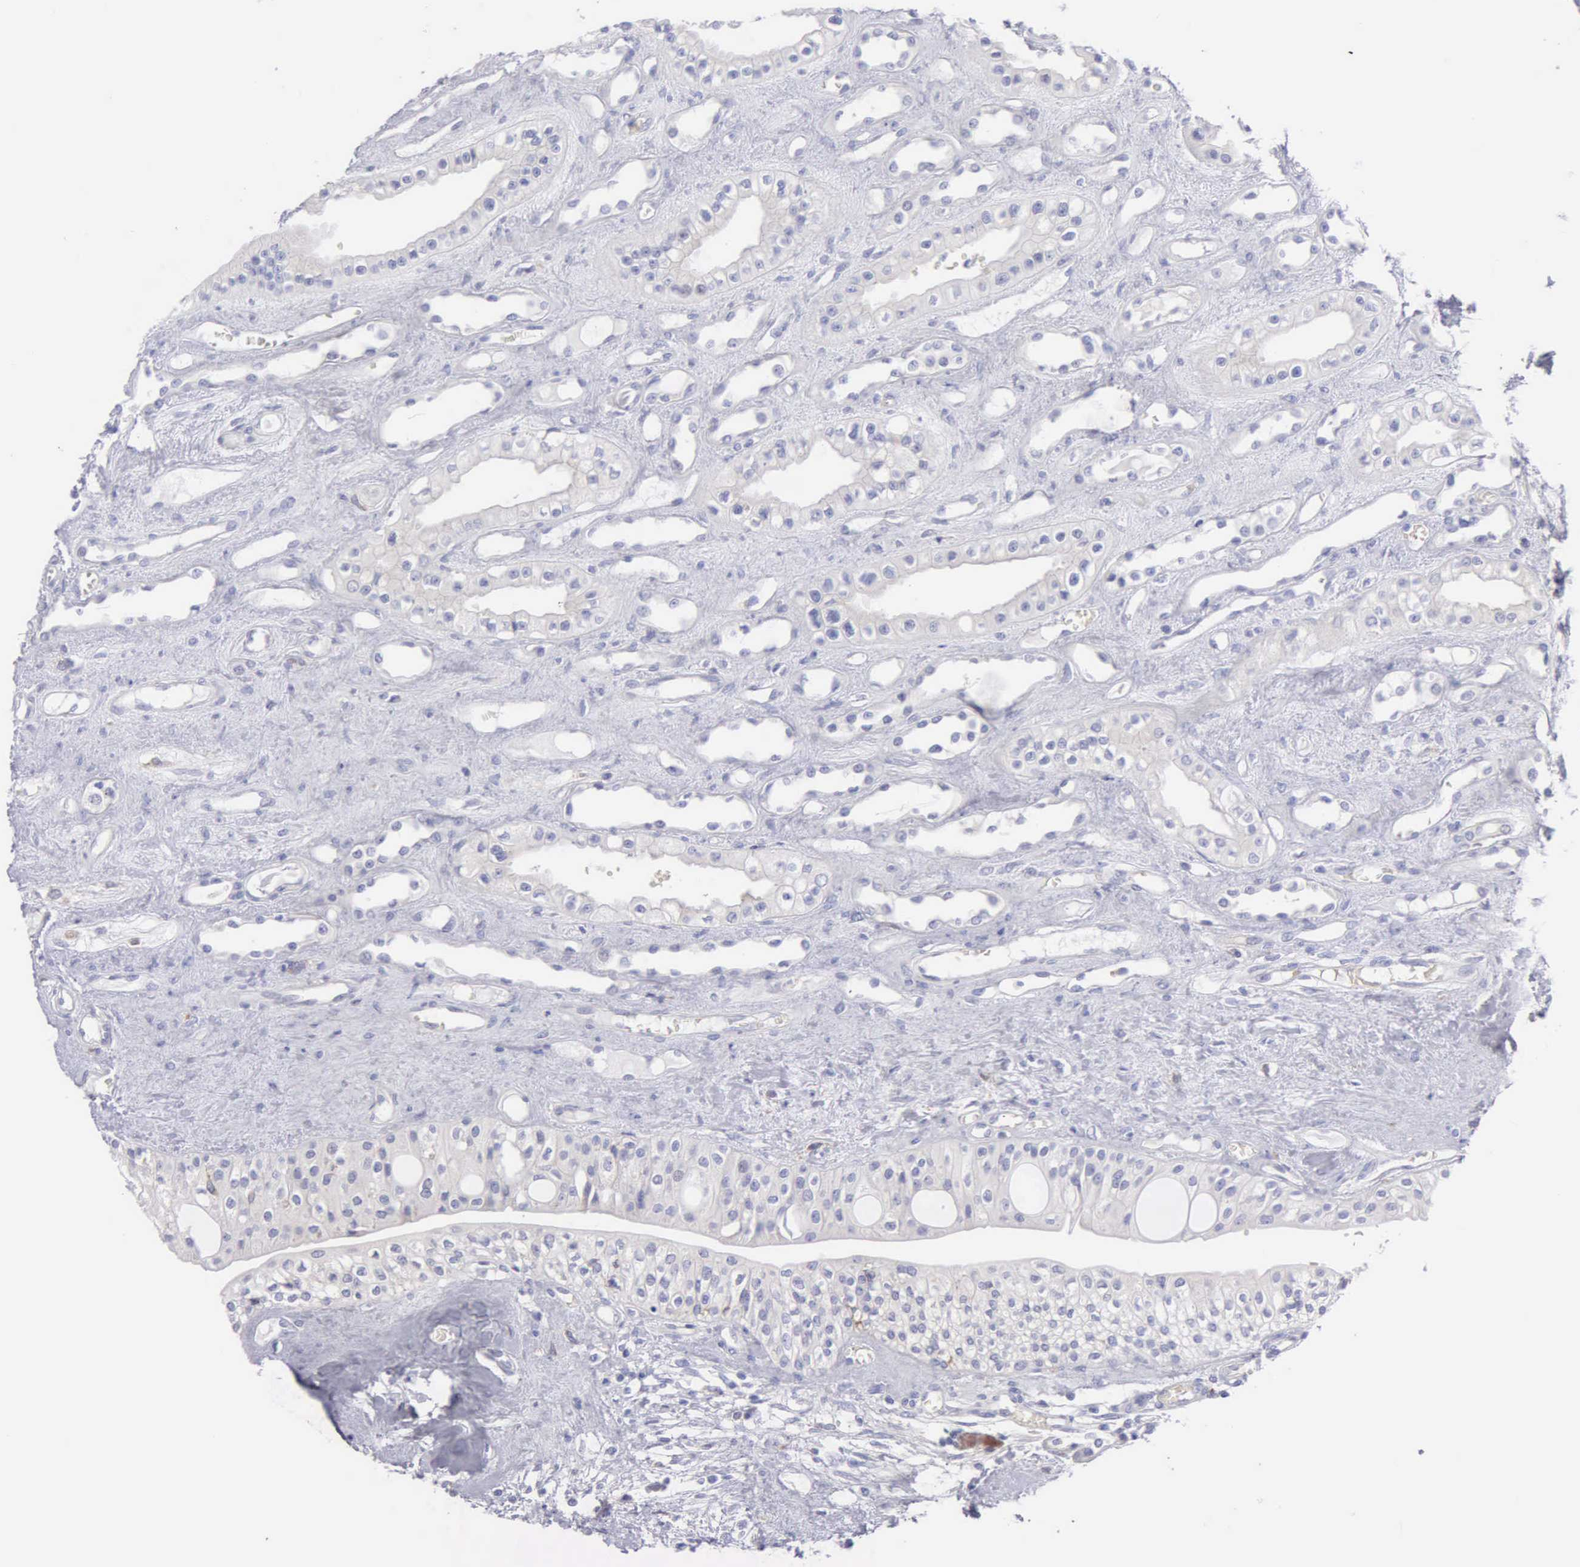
{"staining": {"intensity": "moderate", "quantity": "<25%", "location": "nuclear"}, "tissue": "urinary bladder", "cell_type": "Urothelial cells", "image_type": "normal", "snomed": [{"axis": "morphology", "description": "Normal tissue, NOS"}, {"axis": "topography", "description": "Kidney"}, {"axis": "topography", "description": "Urinary bladder"}], "caption": "Protein expression analysis of benign urinary bladder demonstrates moderate nuclear positivity in about <25% of urothelial cells. Using DAB (3,3'-diaminobenzidine) (brown) and hematoxylin (blue) stains, captured at high magnification using brightfield microscopy.", "gene": "TYRP1", "patient": {"sex": "male", "age": 67}}